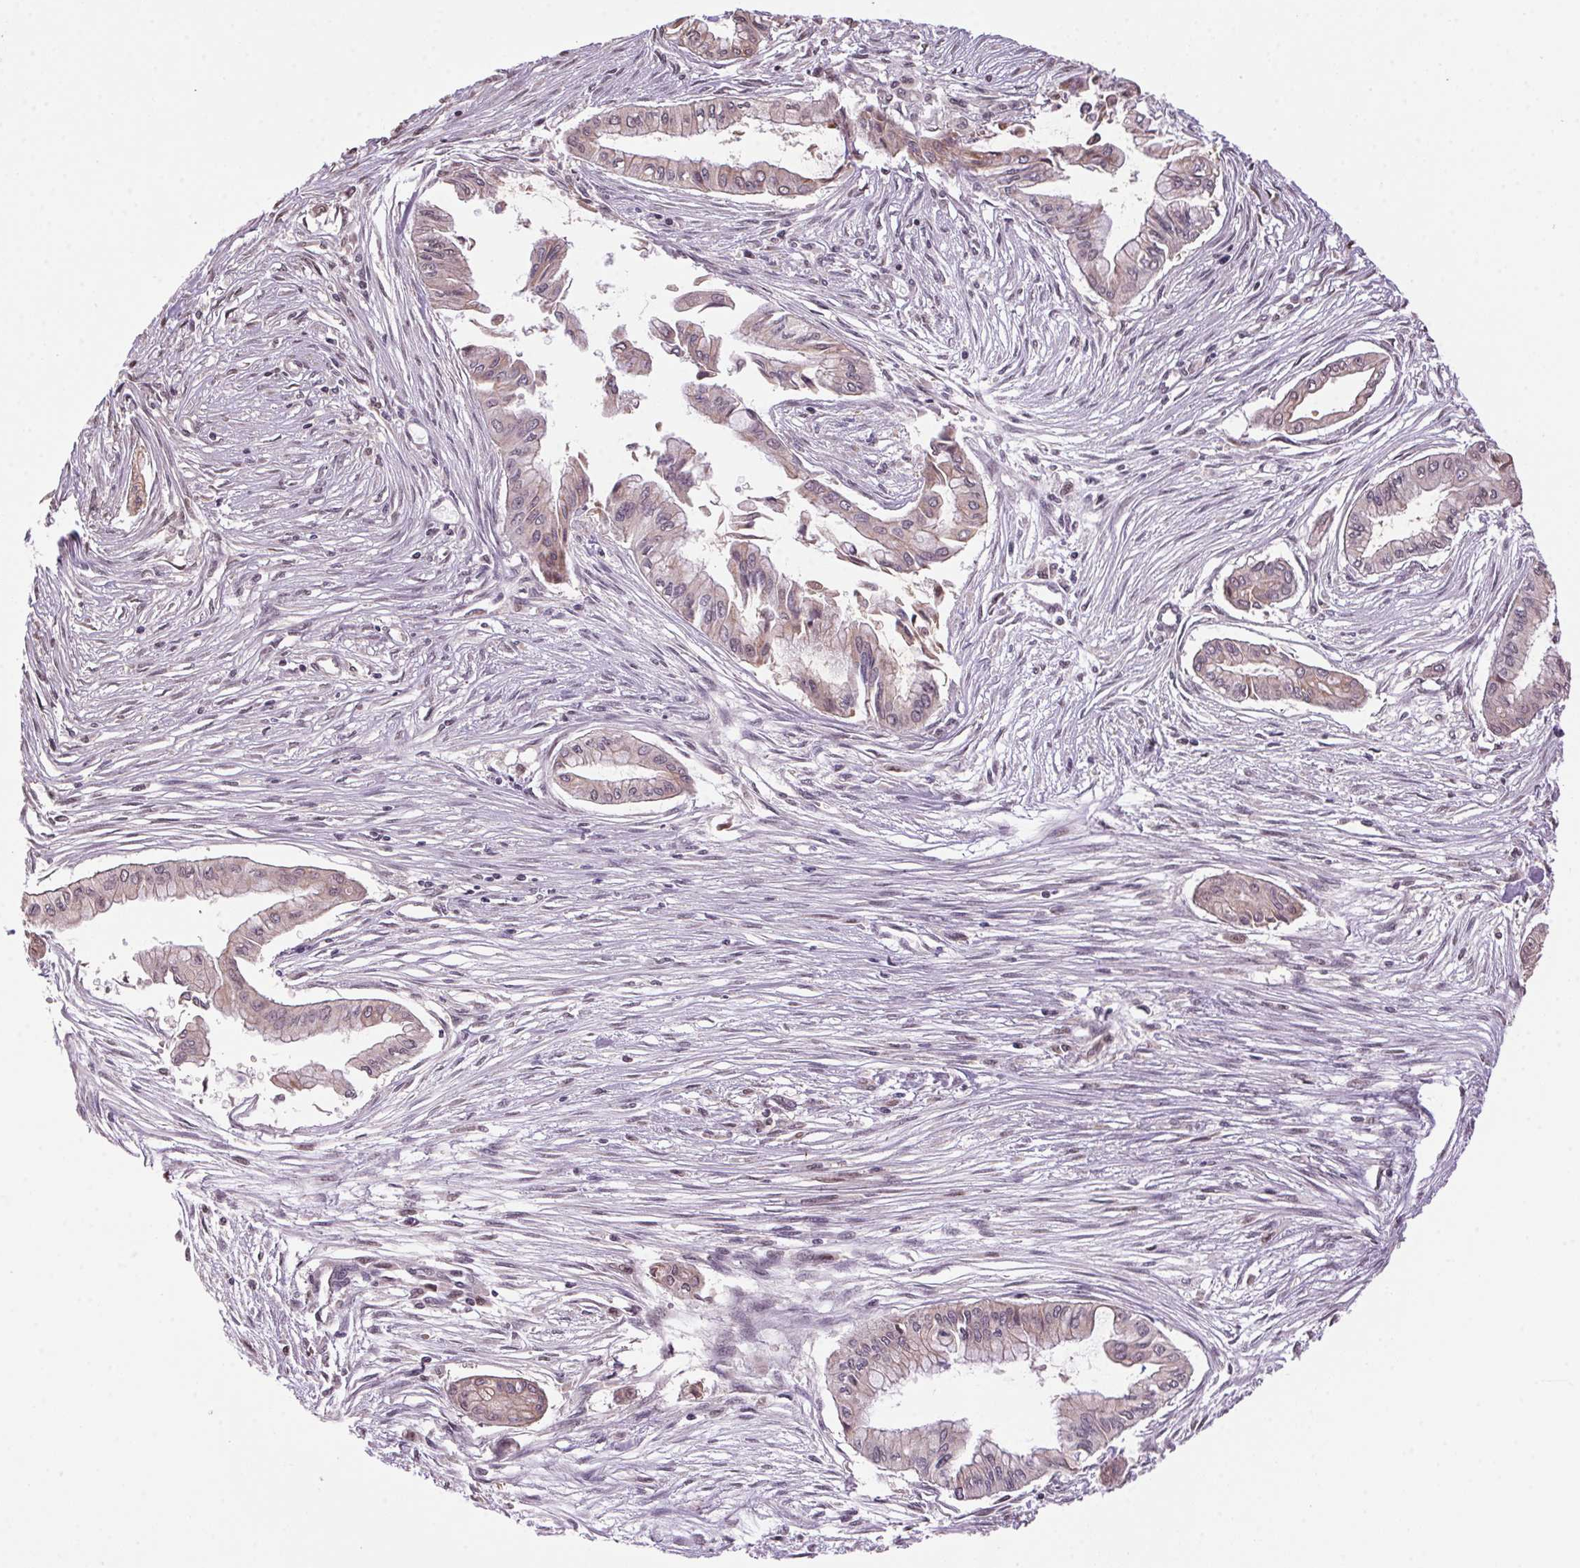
{"staining": {"intensity": "weak", "quantity": "25%-75%", "location": "cytoplasmic/membranous,nuclear"}, "tissue": "pancreatic cancer", "cell_type": "Tumor cells", "image_type": "cancer", "snomed": [{"axis": "morphology", "description": "Adenocarcinoma, NOS"}, {"axis": "topography", "description": "Pancreas"}], "caption": "Weak cytoplasmic/membranous and nuclear positivity is present in approximately 25%-75% of tumor cells in pancreatic cancer. (brown staining indicates protein expression, while blue staining denotes nuclei).", "gene": "VWA3B", "patient": {"sex": "female", "age": 68}}